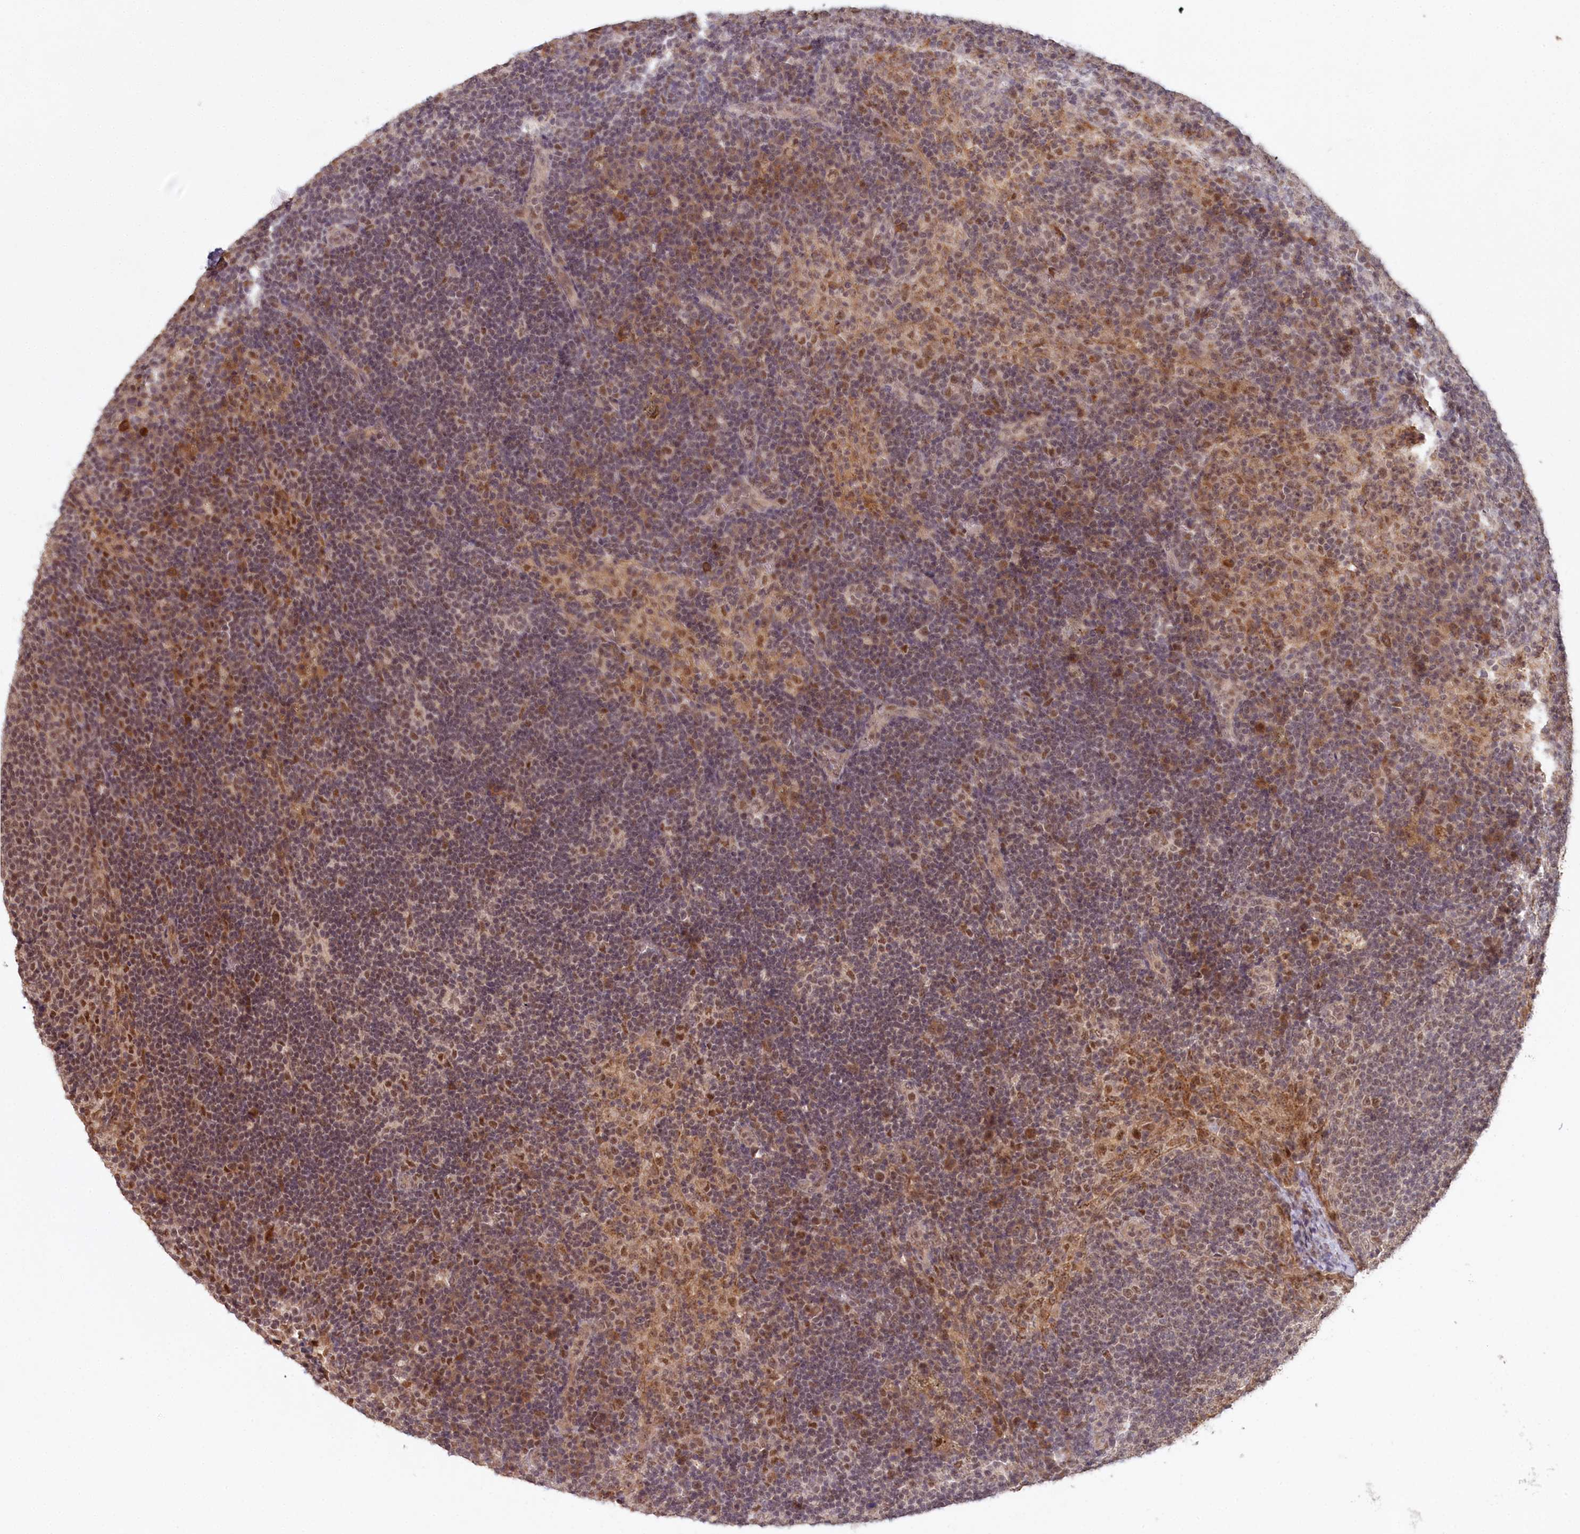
{"staining": {"intensity": "moderate", "quantity": ">75%", "location": "nuclear"}, "tissue": "lymph node", "cell_type": "Germinal center cells", "image_type": "normal", "snomed": [{"axis": "morphology", "description": "Normal tissue, NOS"}, {"axis": "topography", "description": "Lymph node"}], "caption": "IHC image of normal lymph node stained for a protein (brown), which shows medium levels of moderate nuclear positivity in about >75% of germinal center cells.", "gene": "WAPL", "patient": {"sex": "female", "age": 70}}